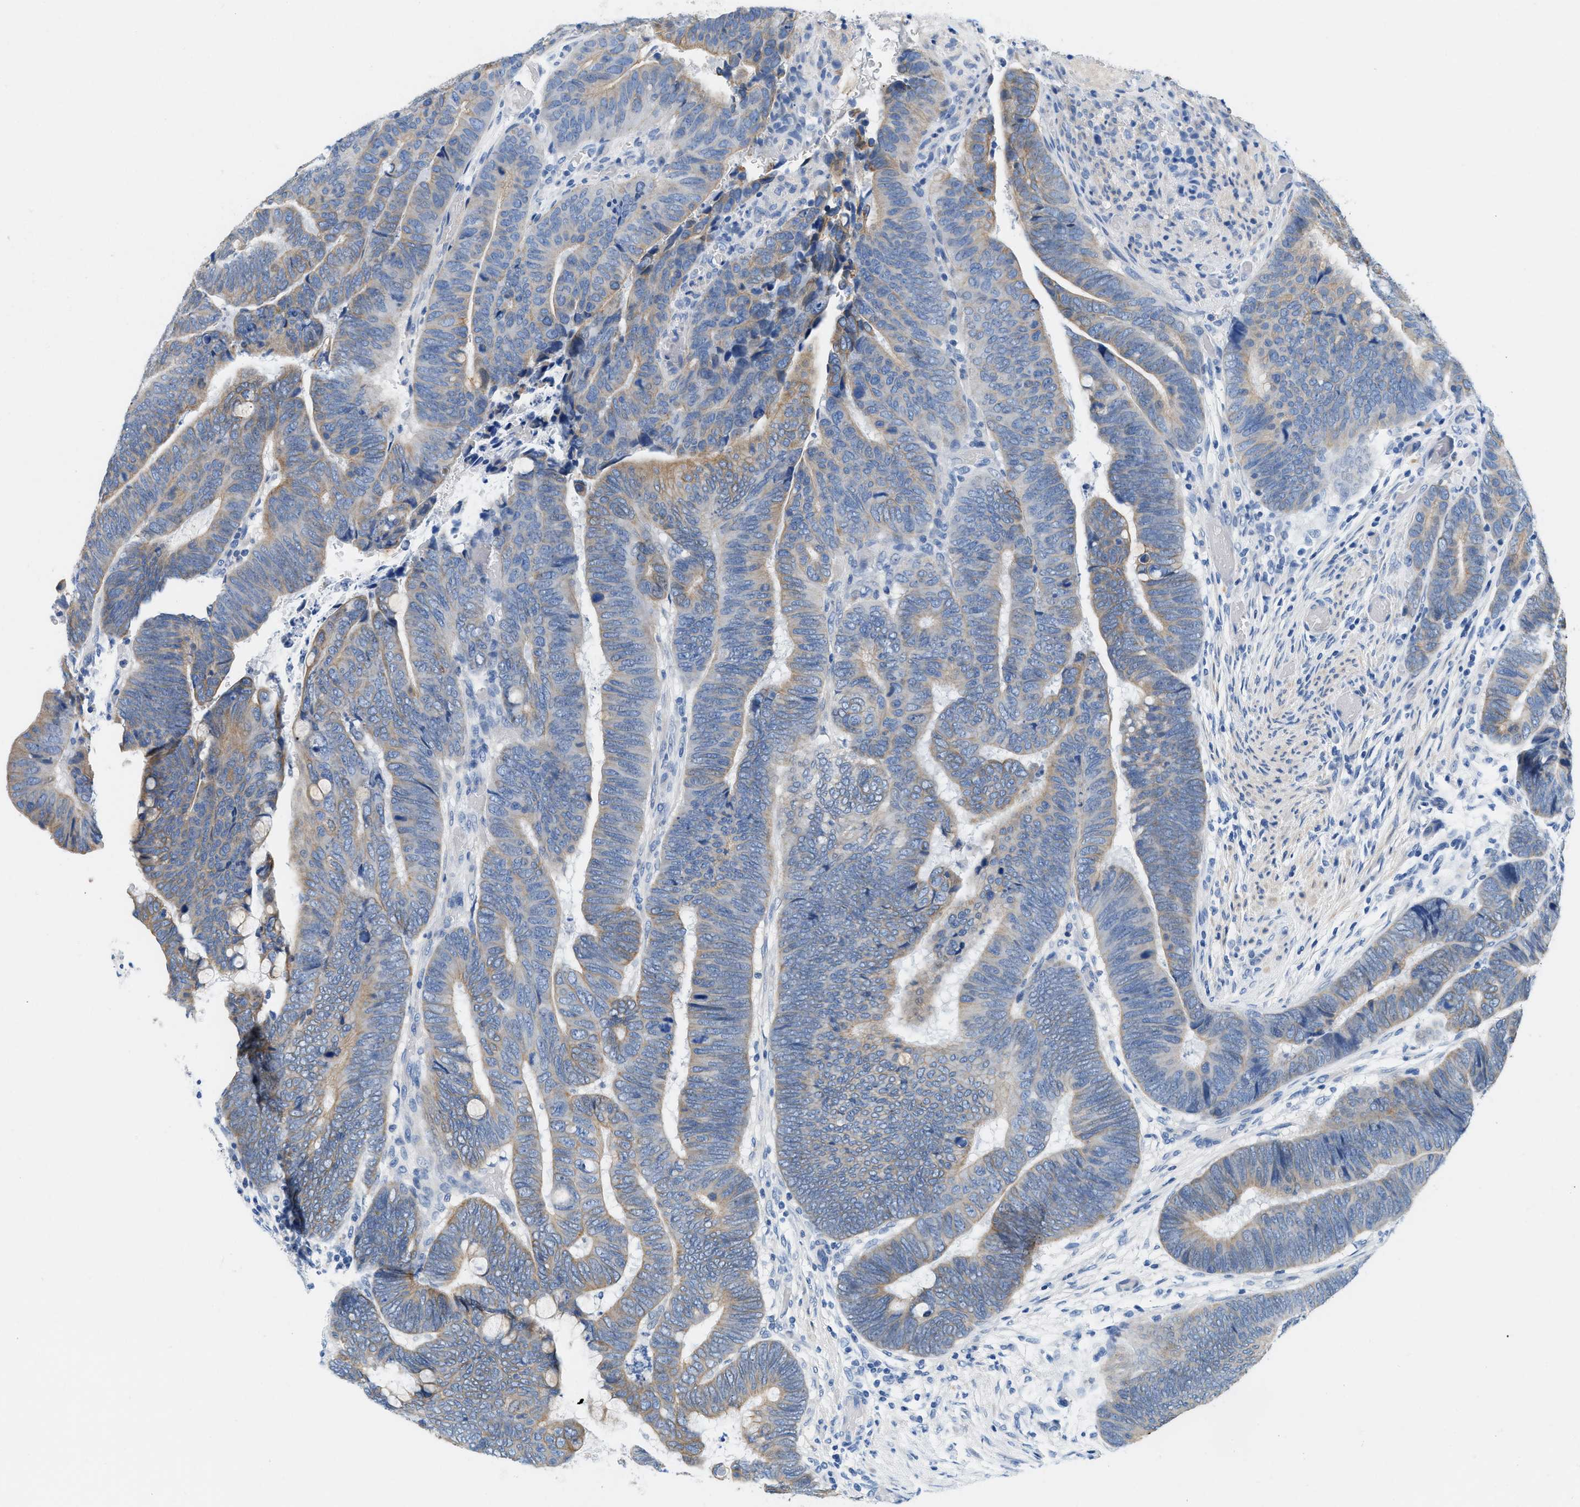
{"staining": {"intensity": "weak", "quantity": "25%-75%", "location": "cytoplasmic/membranous"}, "tissue": "colorectal cancer", "cell_type": "Tumor cells", "image_type": "cancer", "snomed": [{"axis": "morphology", "description": "Normal tissue, NOS"}, {"axis": "morphology", "description": "Adenocarcinoma, NOS"}, {"axis": "topography", "description": "Rectum"}], "caption": "A low amount of weak cytoplasmic/membranous expression is identified in about 25%-75% of tumor cells in adenocarcinoma (colorectal) tissue. (IHC, brightfield microscopy, high magnification).", "gene": "BPGM", "patient": {"sex": "male", "age": 92}}